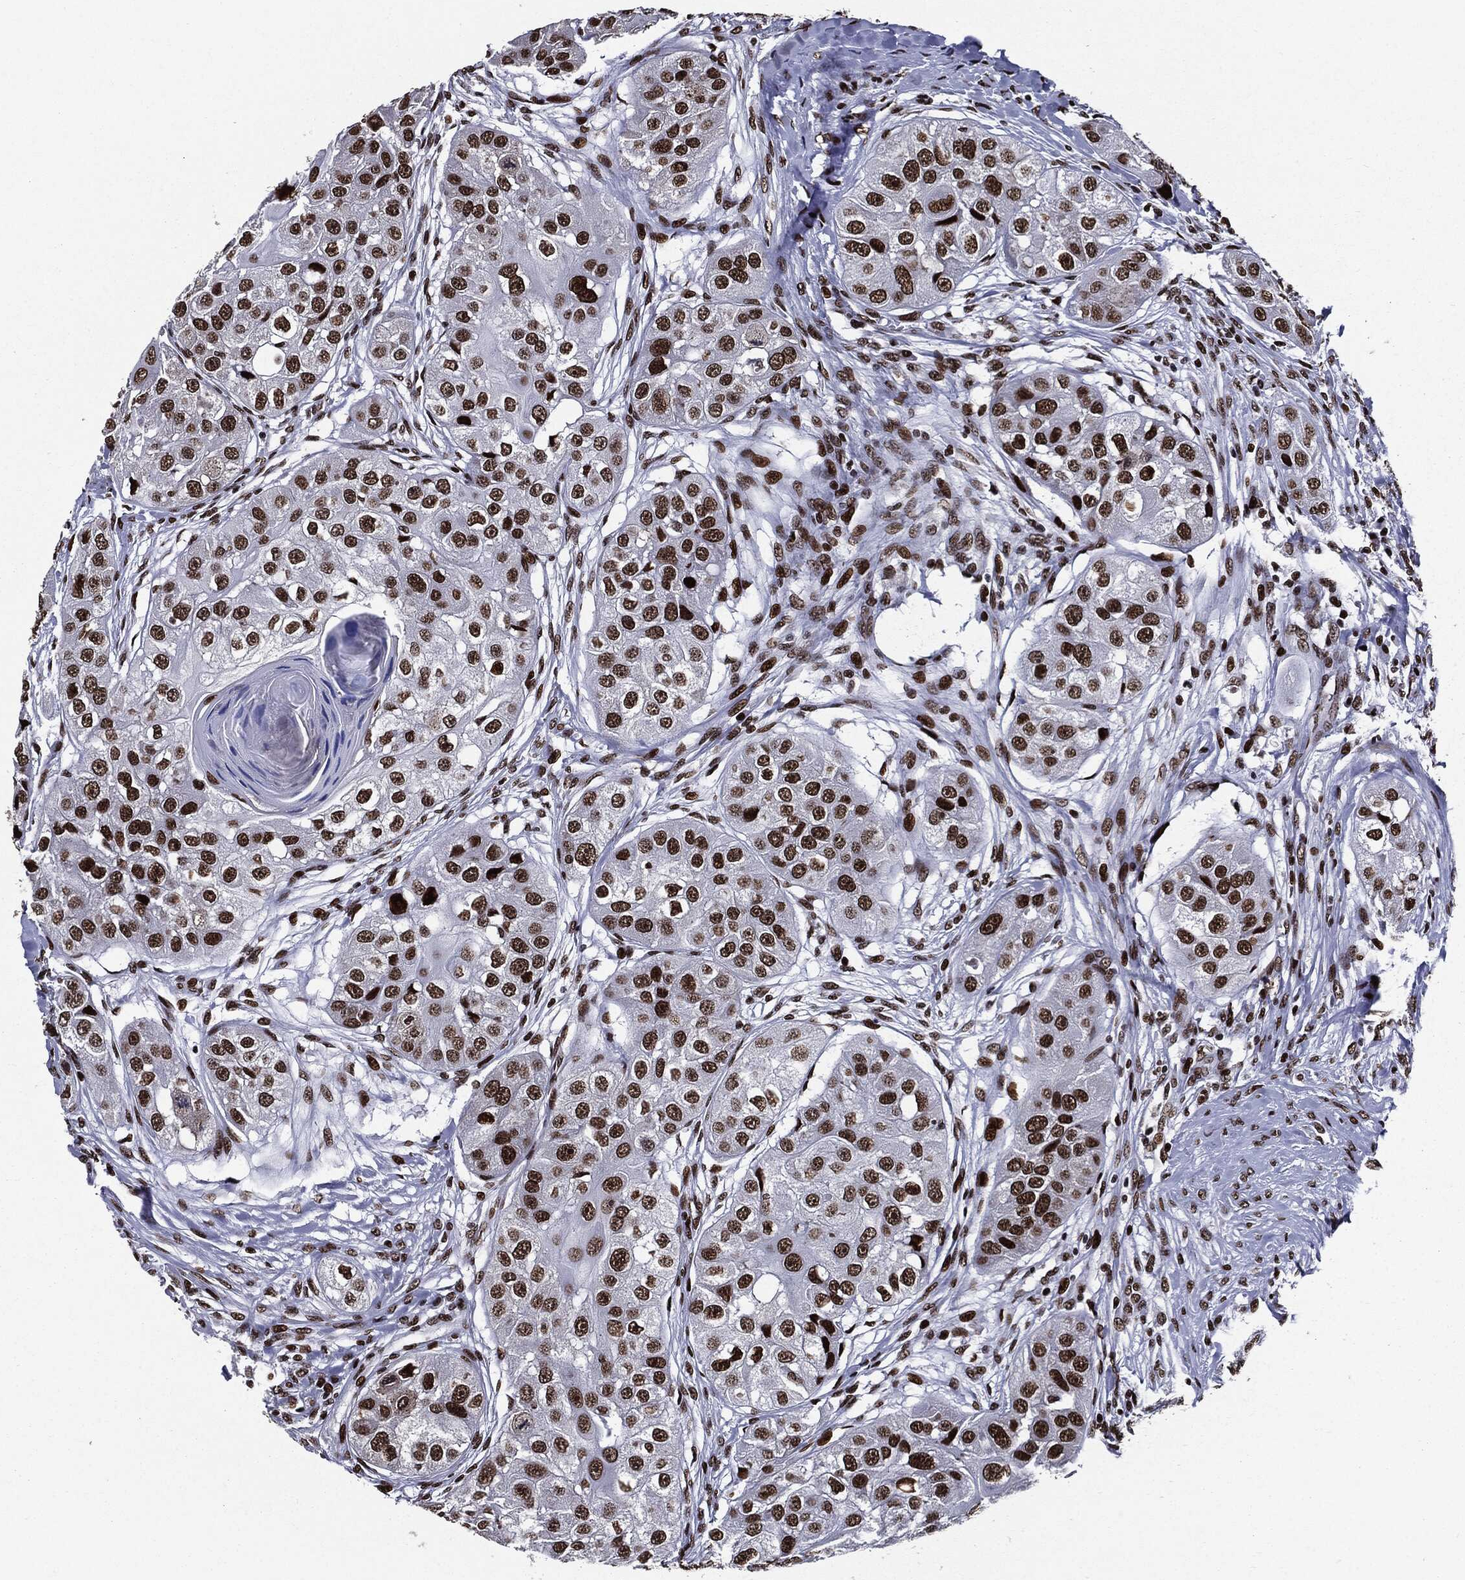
{"staining": {"intensity": "strong", "quantity": ">75%", "location": "nuclear"}, "tissue": "head and neck cancer", "cell_type": "Tumor cells", "image_type": "cancer", "snomed": [{"axis": "morphology", "description": "Normal tissue, NOS"}, {"axis": "morphology", "description": "Squamous cell carcinoma, NOS"}, {"axis": "topography", "description": "Skeletal muscle"}, {"axis": "topography", "description": "Head-Neck"}], "caption": "Strong nuclear staining is appreciated in approximately >75% of tumor cells in squamous cell carcinoma (head and neck).", "gene": "ZFP91", "patient": {"sex": "male", "age": 51}}